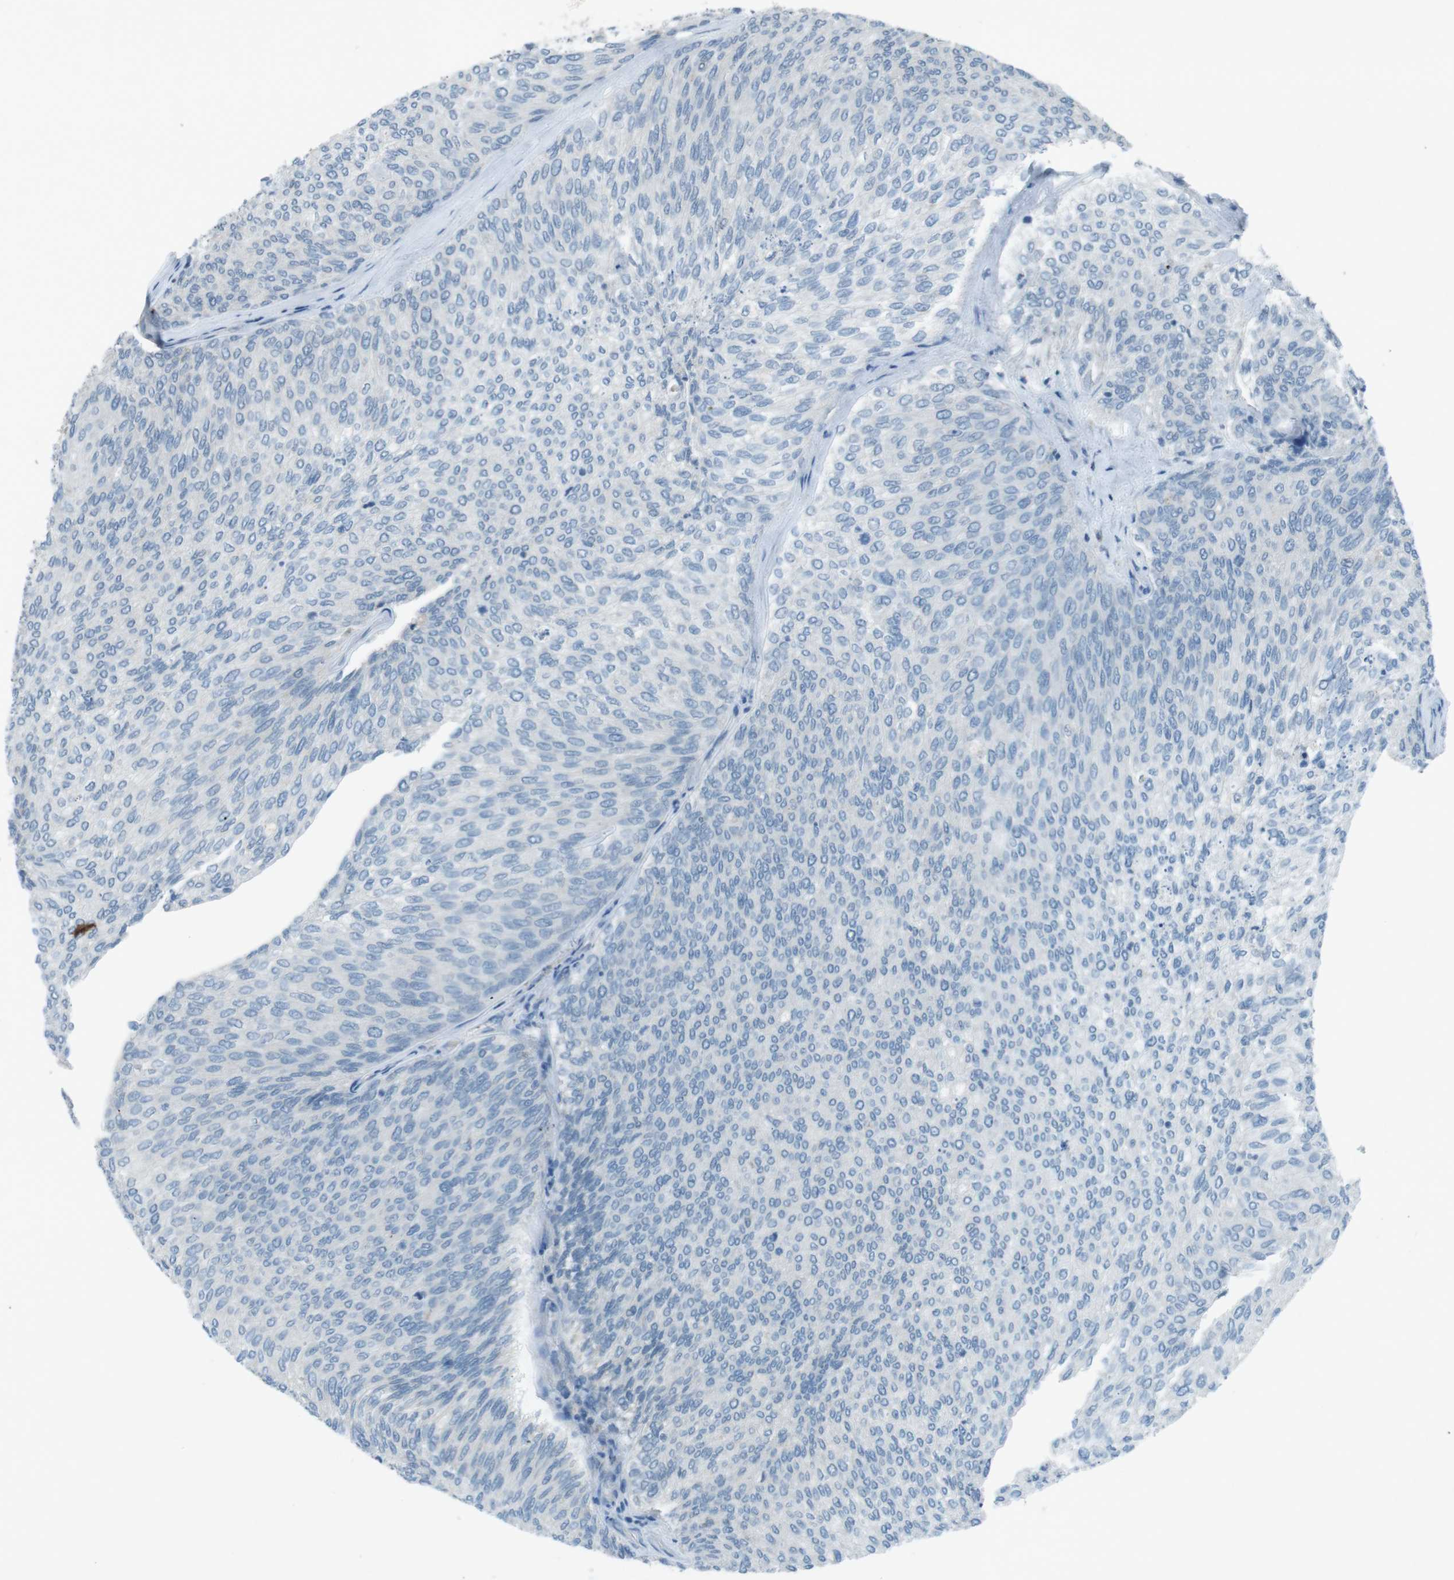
{"staining": {"intensity": "negative", "quantity": "none", "location": "none"}, "tissue": "urothelial cancer", "cell_type": "Tumor cells", "image_type": "cancer", "snomed": [{"axis": "morphology", "description": "Urothelial carcinoma, Low grade"}, {"axis": "topography", "description": "Urinary bladder"}], "caption": "Human low-grade urothelial carcinoma stained for a protein using IHC displays no staining in tumor cells.", "gene": "FCRLA", "patient": {"sex": "female", "age": 79}}